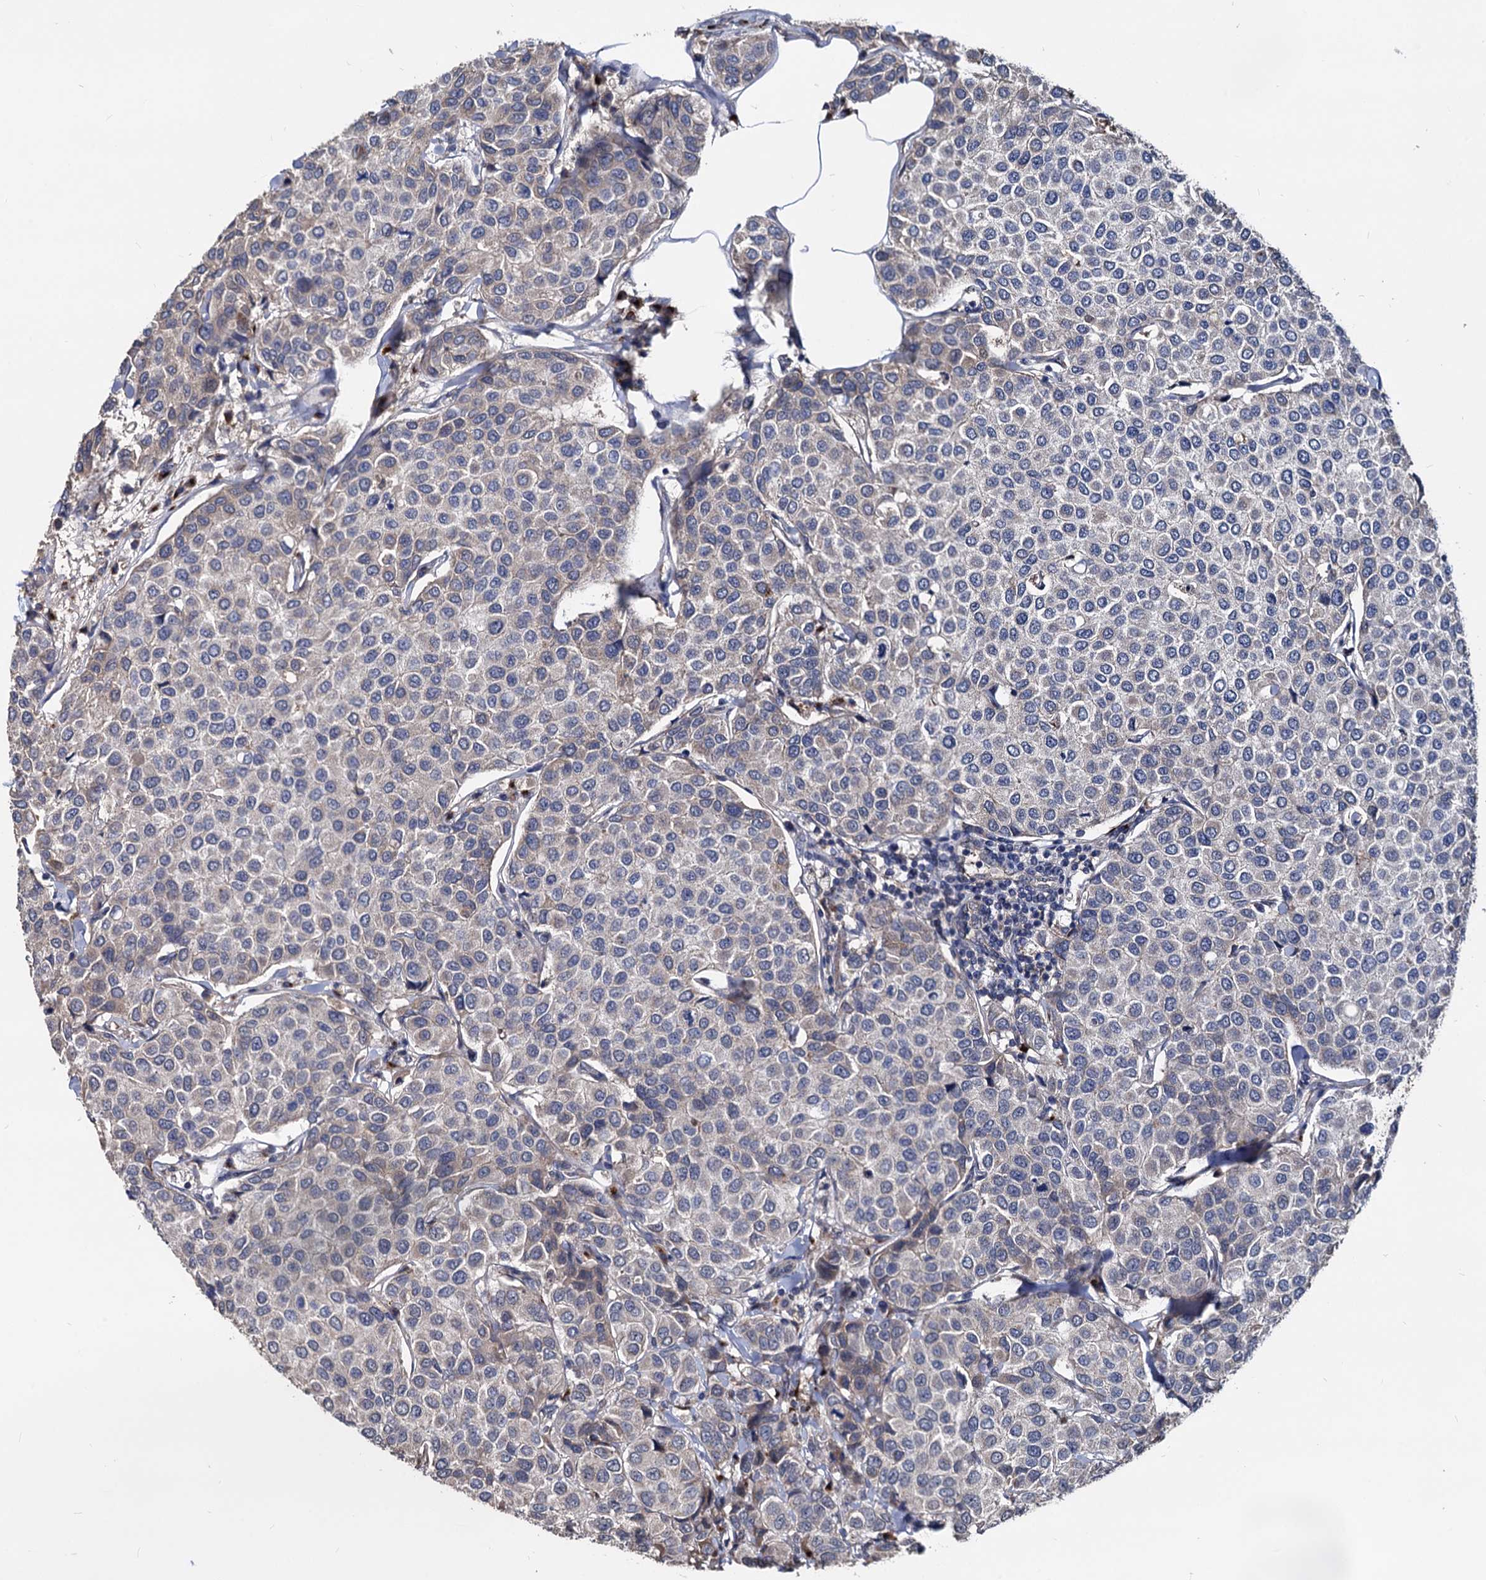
{"staining": {"intensity": "negative", "quantity": "none", "location": "none"}, "tissue": "breast cancer", "cell_type": "Tumor cells", "image_type": "cancer", "snomed": [{"axis": "morphology", "description": "Duct carcinoma"}, {"axis": "topography", "description": "Breast"}], "caption": "Tumor cells are negative for brown protein staining in breast cancer.", "gene": "SMAGP", "patient": {"sex": "female", "age": 55}}